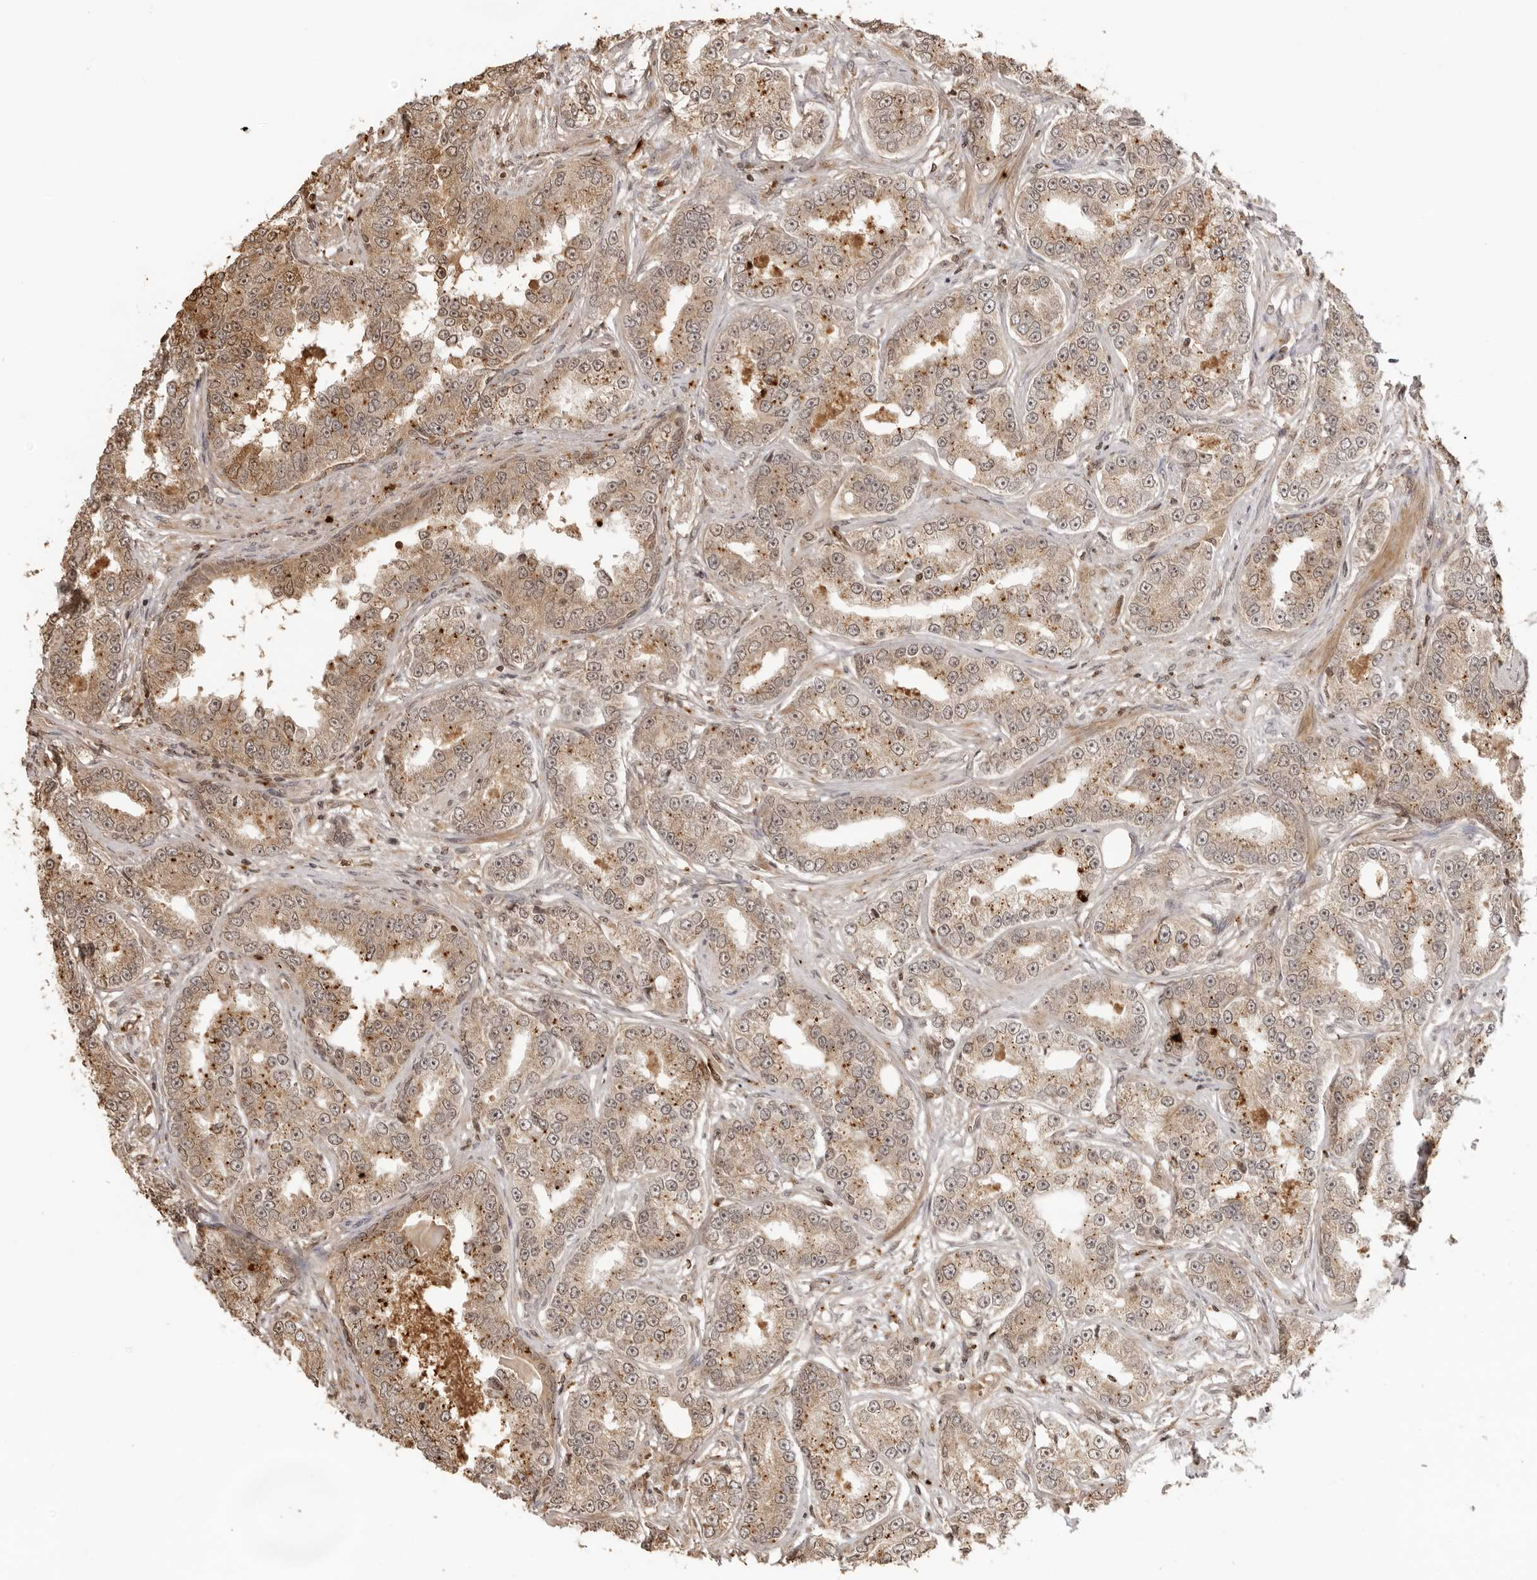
{"staining": {"intensity": "weak", "quantity": ">75%", "location": "cytoplasmic/membranous,nuclear"}, "tissue": "prostate cancer", "cell_type": "Tumor cells", "image_type": "cancer", "snomed": [{"axis": "morphology", "description": "Normal tissue, NOS"}, {"axis": "morphology", "description": "Adenocarcinoma, High grade"}, {"axis": "topography", "description": "Prostate"}], "caption": "This histopathology image exhibits IHC staining of prostate cancer, with low weak cytoplasmic/membranous and nuclear expression in approximately >75% of tumor cells.", "gene": "IKBKE", "patient": {"sex": "male", "age": 83}}